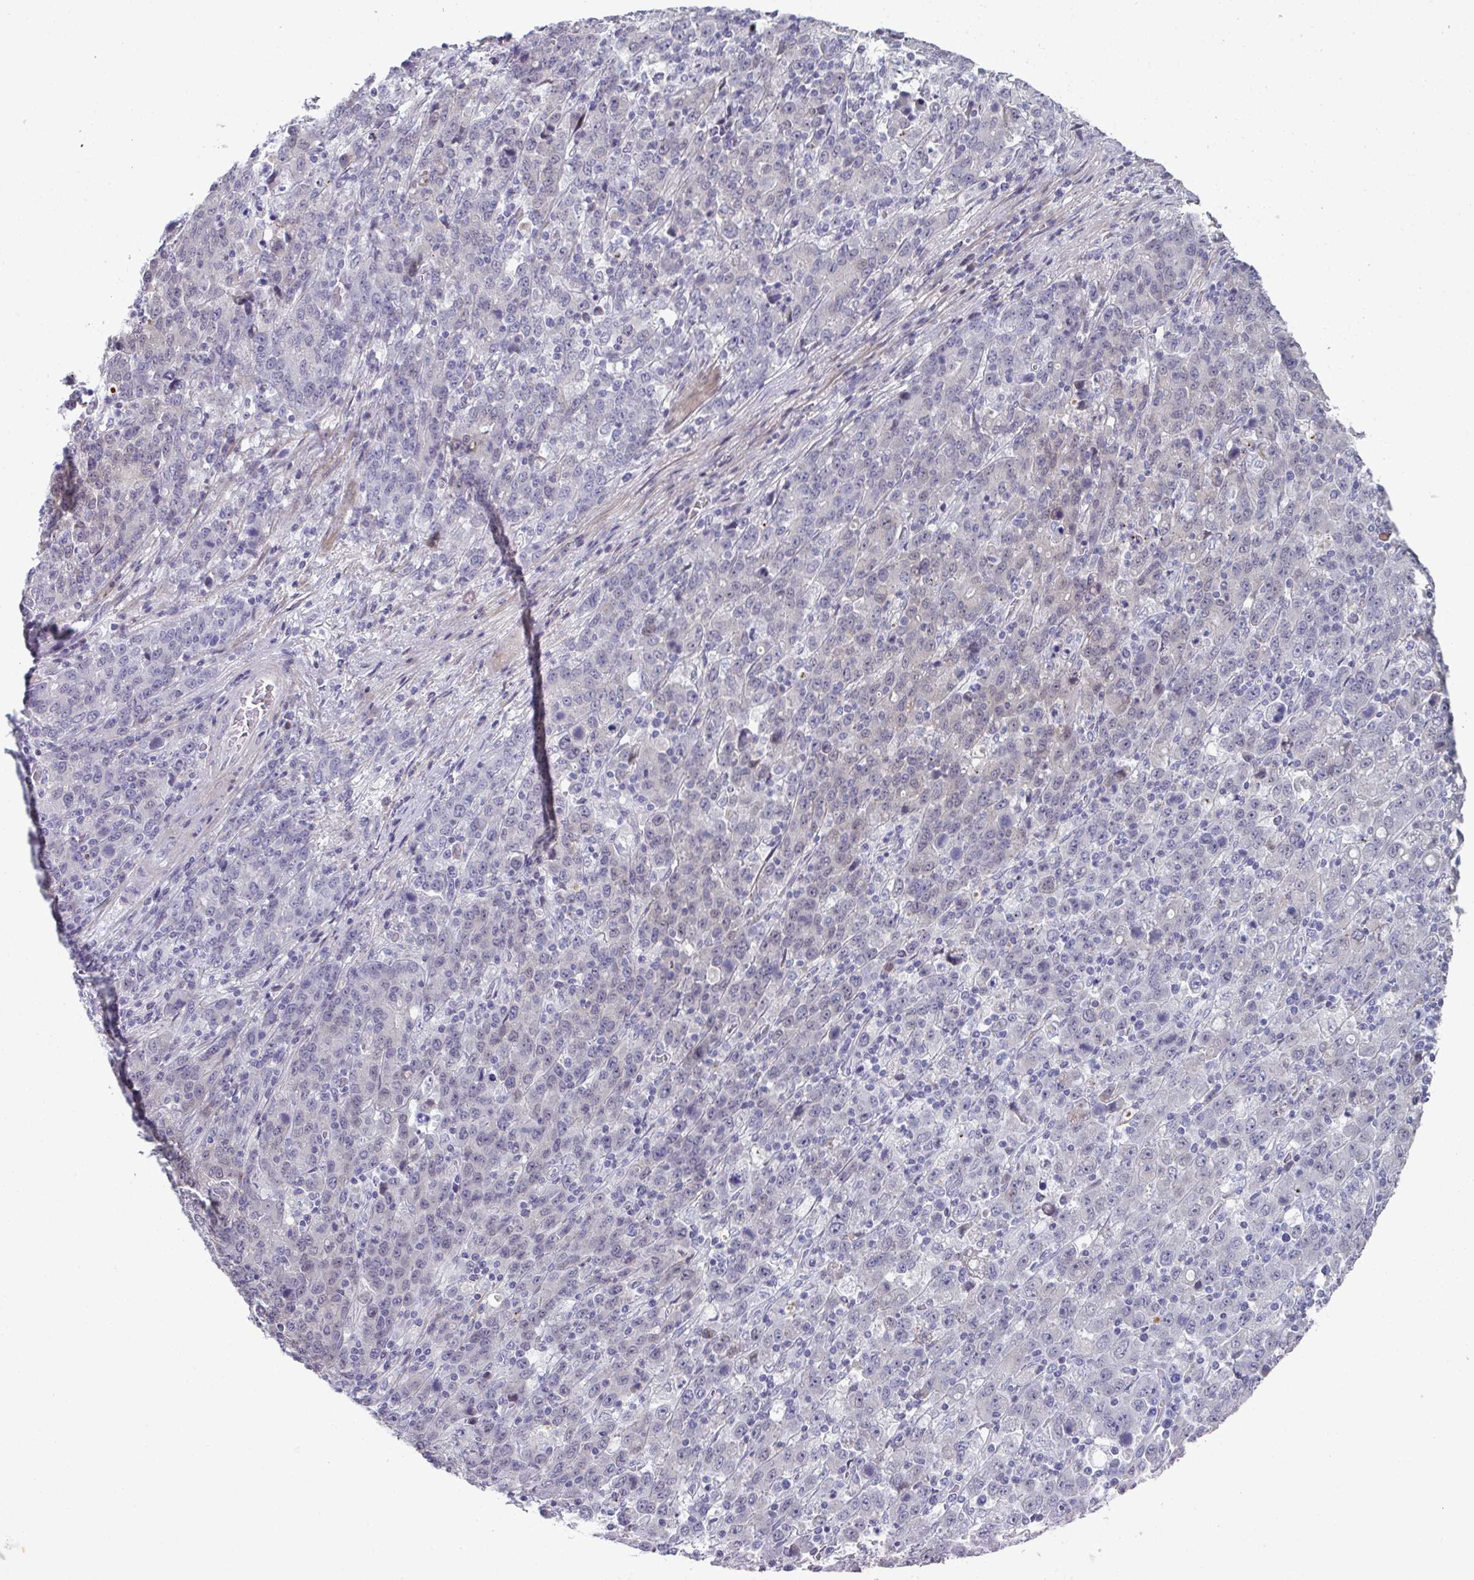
{"staining": {"intensity": "negative", "quantity": "none", "location": "none"}, "tissue": "stomach cancer", "cell_type": "Tumor cells", "image_type": "cancer", "snomed": [{"axis": "morphology", "description": "Adenocarcinoma, NOS"}, {"axis": "topography", "description": "Stomach, upper"}], "caption": "The immunohistochemistry image has no significant positivity in tumor cells of stomach cancer (adenocarcinoma) tissue.", "gene": "A1CF", "patient": {"sex": "male", "age": 69}}